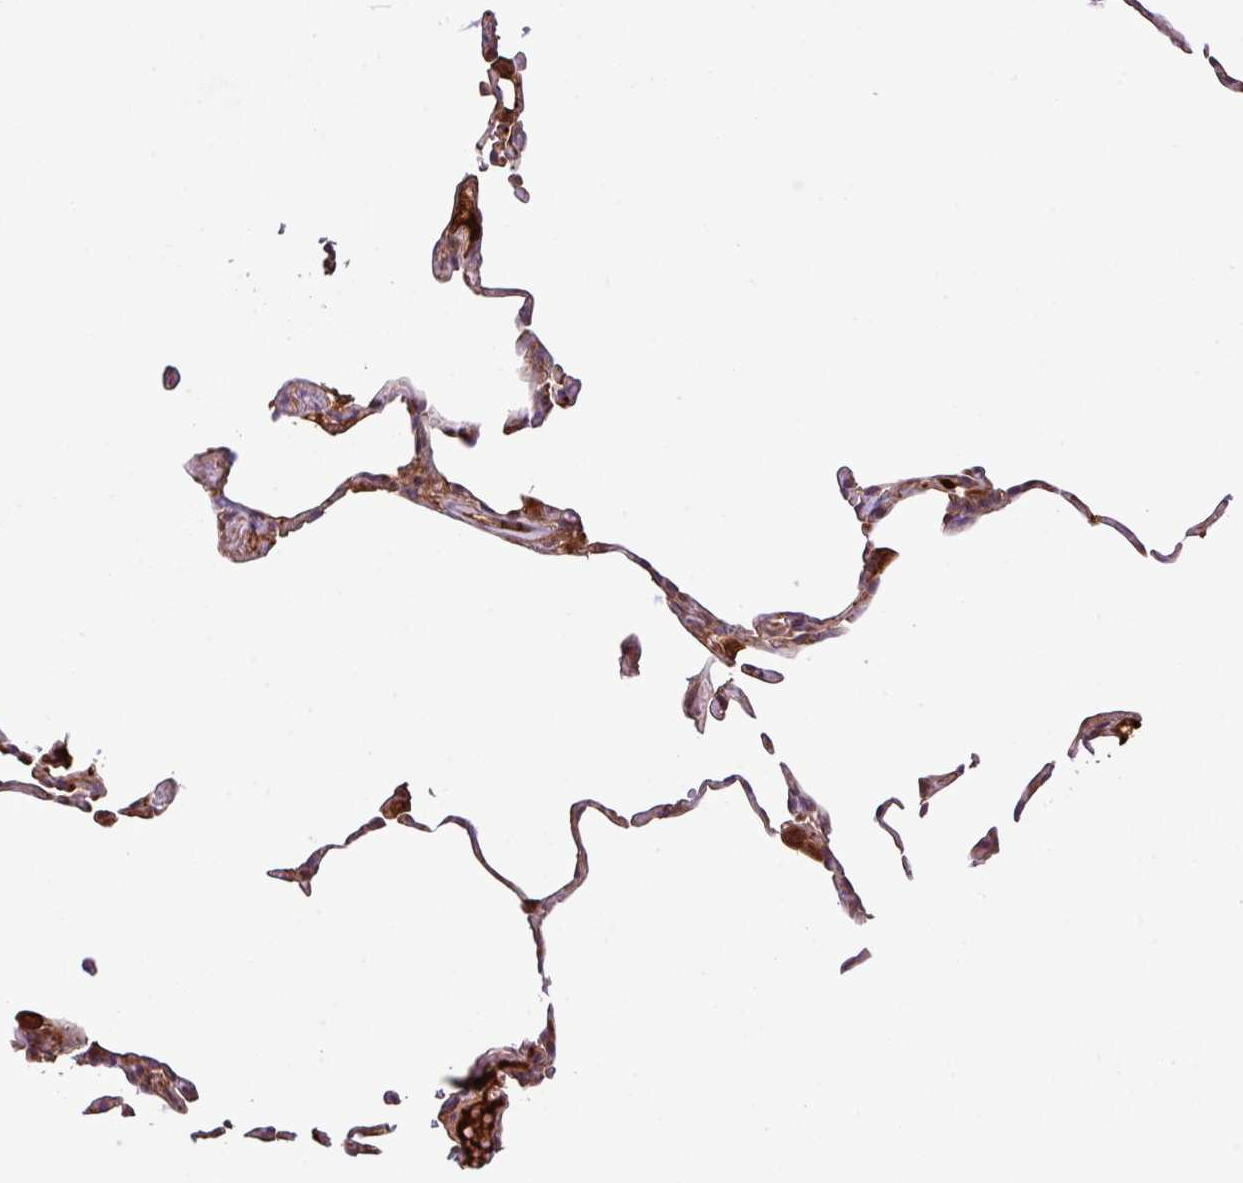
{"staining": {"intensity": "moderate", "quantity": "25%-75%", "location": "cytoplasmic/membranous"}, "tissue": "lung", "cell_type": "Alveolar cells", "image_type": "normal", "snomed": [{"axis": "morphology", "description": "Normal tissue, NOS"}, {"axis": "topography", "description": "Lung"}], "caption": "Alveolar cells display medium levels of moderate cytoplasmic/membranous expression in approximately 25%-75% of cells in normal human lung. Using DAB (brown) and hematoxylin (blue) stains, captured at high magnification using brightfield microscopy.", "gene": "ZNF266", "patient": {"sex": "female", "age": 57}}